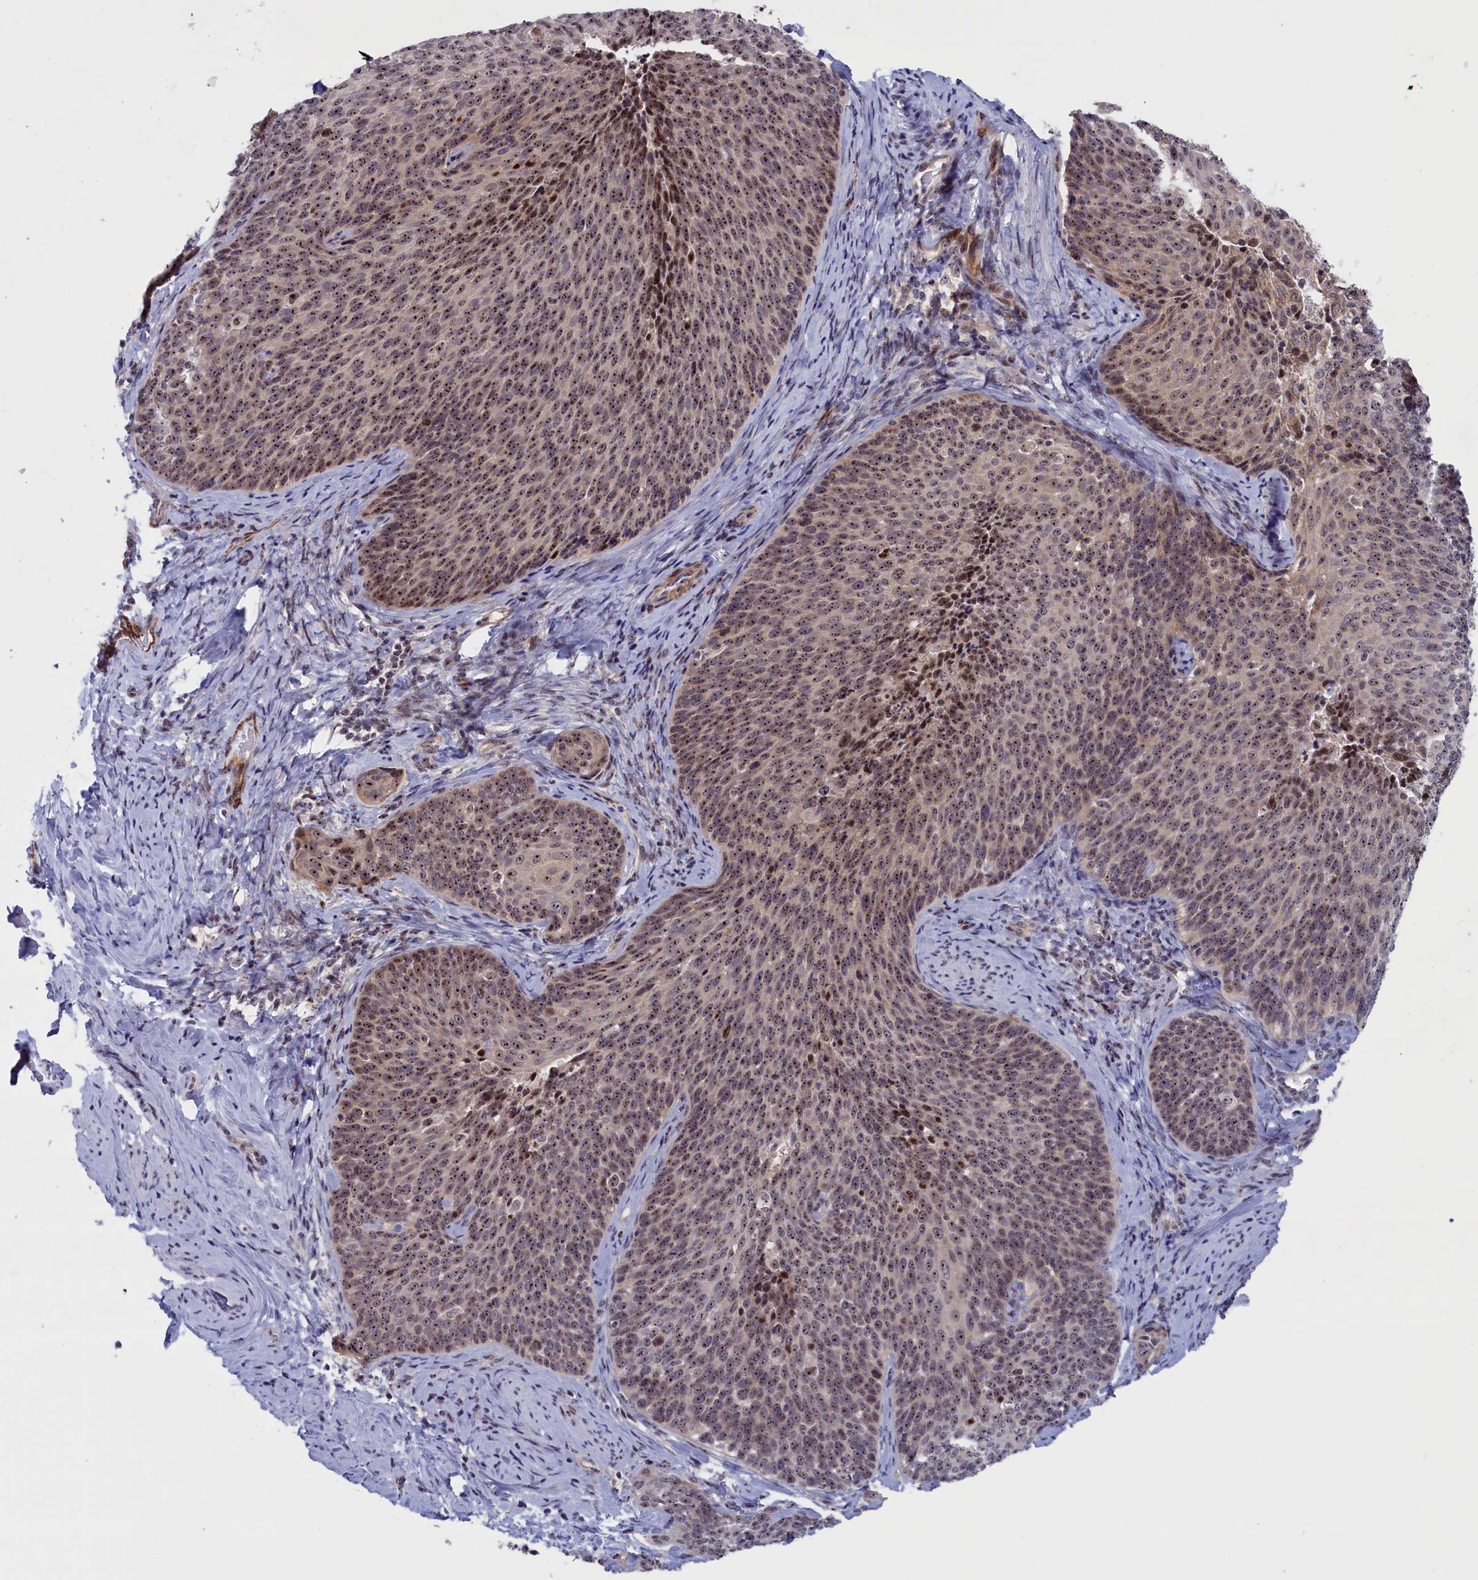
{"staining": {"intensity": "strong", "quantity": ">75%", "location": "nuclear"}, "tissue": "cervical cancer", "cell_type": "Tumor cells", "image_type": "cancer", "snomed": [{"axis": "morphology", "description": "Squamous cell carcinoma, NOS"}, {"axis": "topography", "description": "Cervix"}], "caption": "Protein staining exhibits strong nuclear expression in approximately >75% of tumor cells in cervical cancer (squamous cell carcinoma).", "gene": "PPAN", "patient": {"sex": "female", "age": 50}}